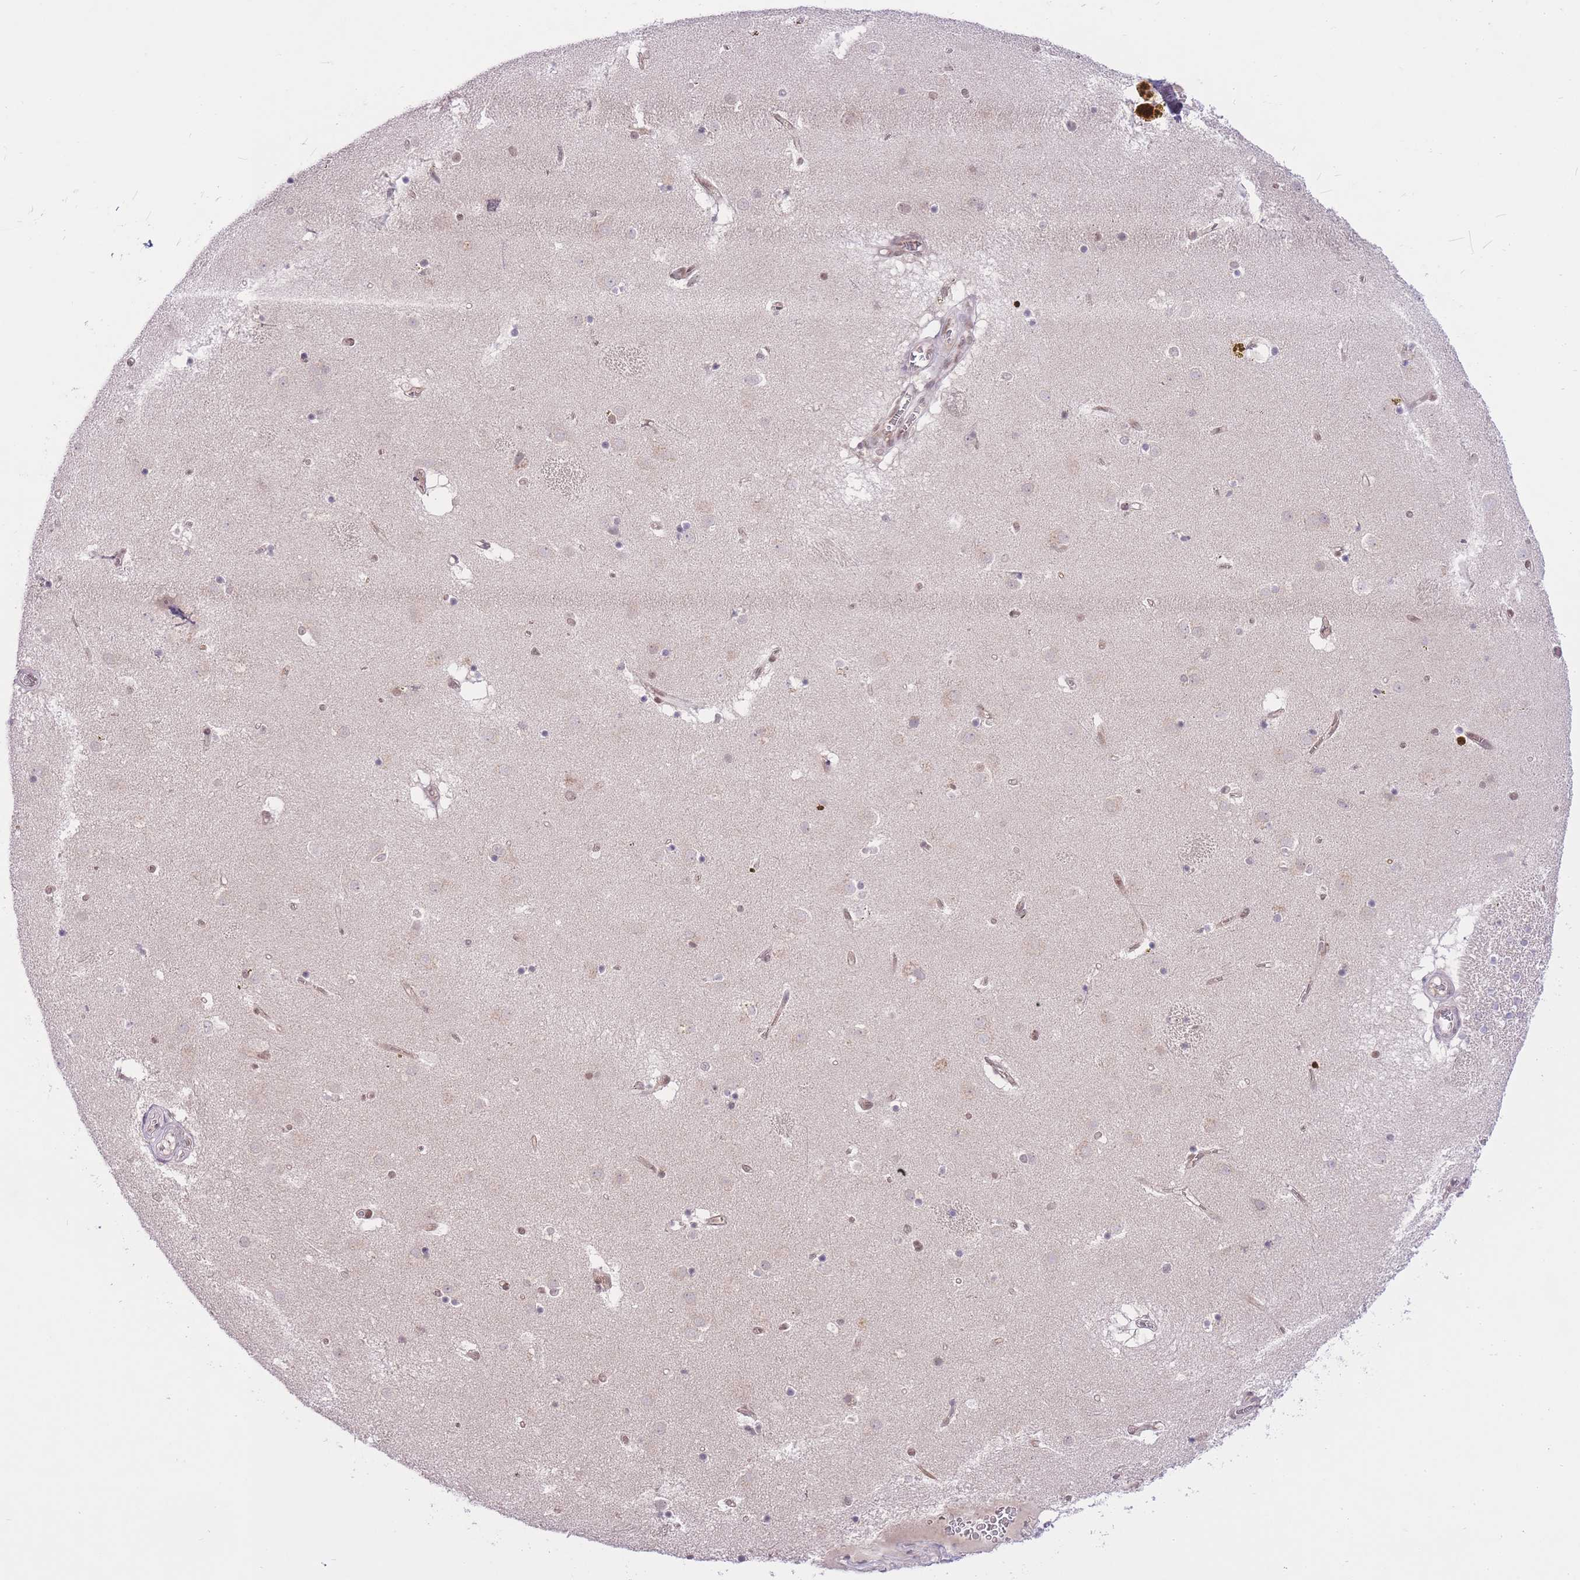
{"staining": {"intensity": "weak", "quantity": "<25%", "location": "nuclear"}, "tissue": "caudate", "cell_type": "Glial cells", "image_type": "normal", "snomed": [{"axis": "morphology", "description": "Normal tissue, NOS"}, {"axis": "topography", "description": "Lateral ventricle wall"}], "caption": "High magnification brightfield microscopy of normal caudate stained with DAB (brown) and counterstained with hematoxylin (blue): glial cells show no significant expression. (Stains: DAB immunohistochemistry (IHC) with hematoxylin counter stain, Microscopy: brightfield microscopy at high magnification).", "gene": "TMED3", "patient": {"sex": "male", "age": 70}}